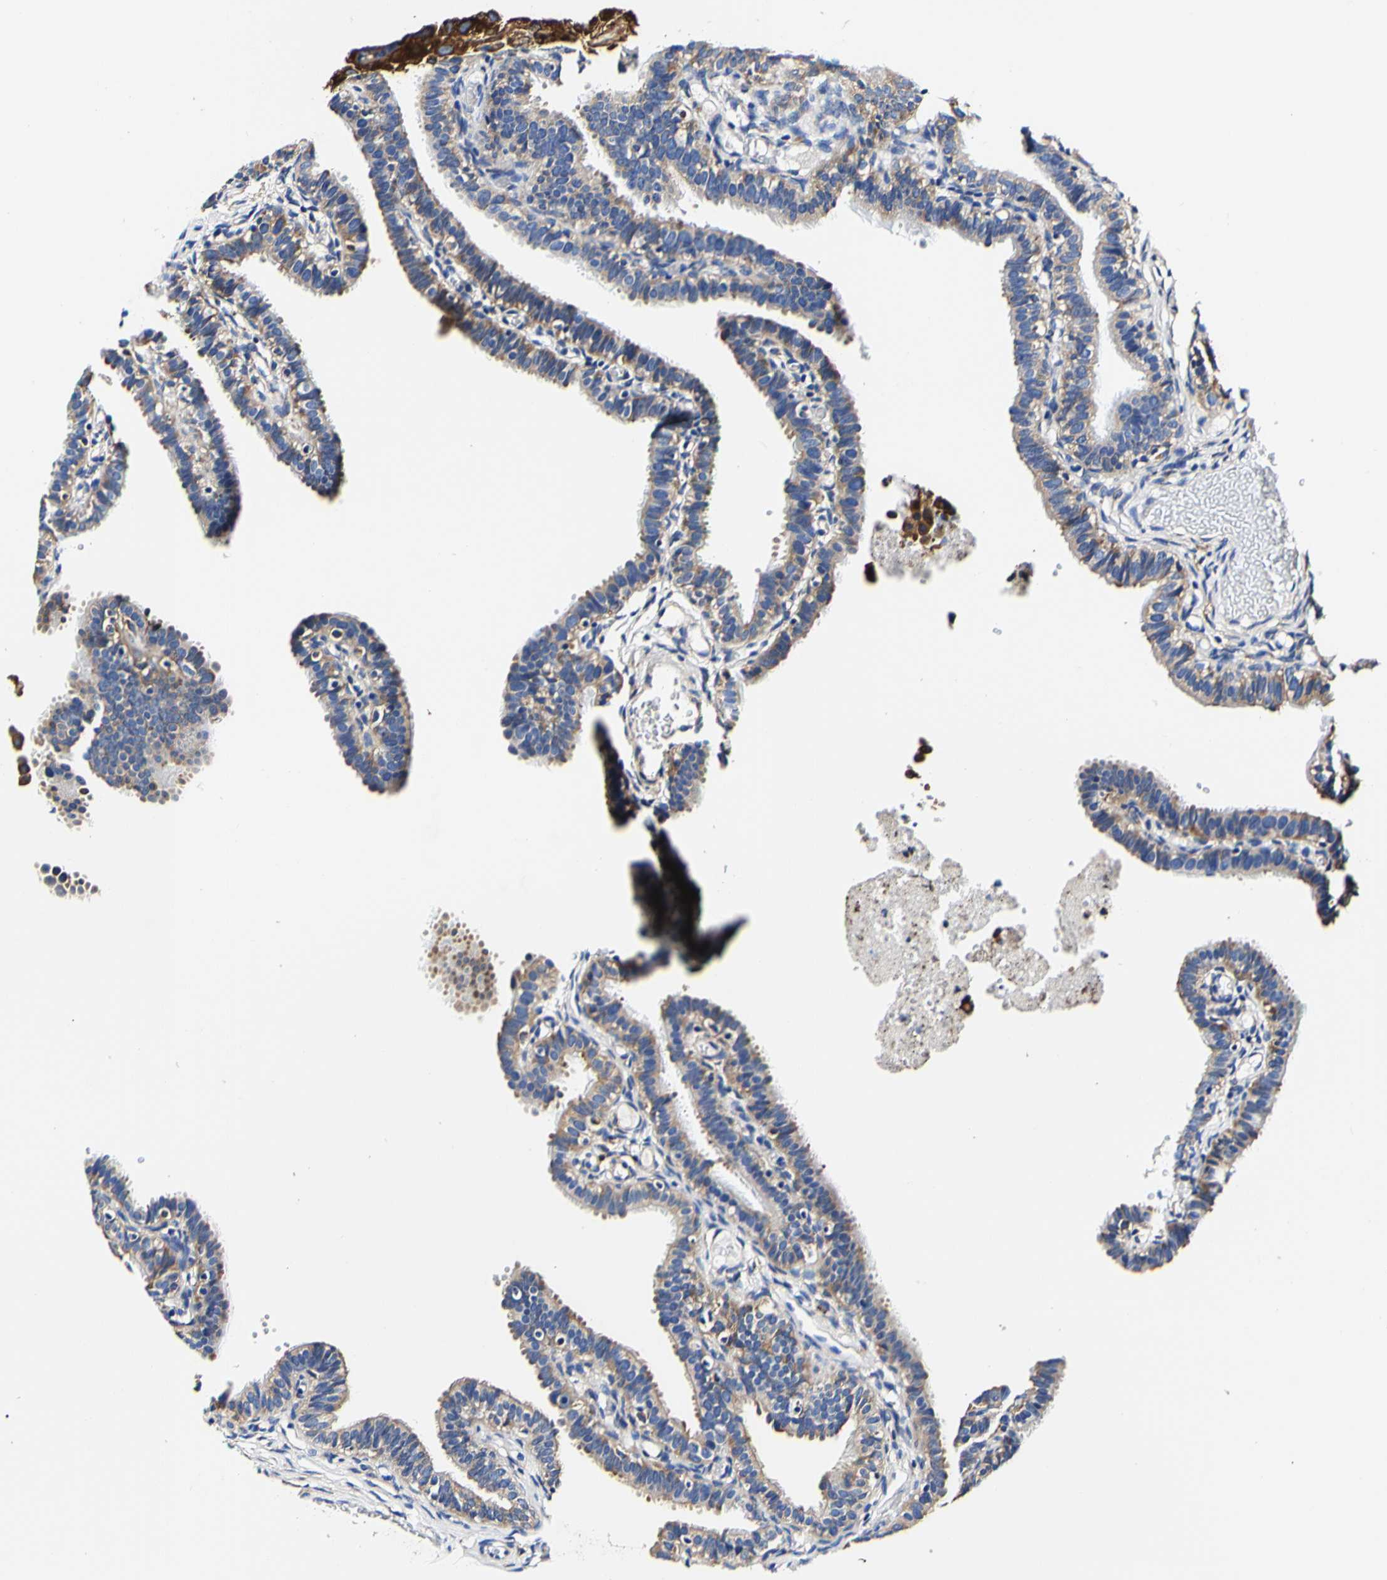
{"staining": {"intensity": "moderate", "quantity": ">75%", "location": "cytoplasmic/membranous"}, "tissue": "fallopian tube", "cell_type": "Glandular cells", "image_type": "normal", "snomed": [{"axis": "morphology", "description": "Normal tissue, NOS"}, {"axis": "topography", "description": "Fallopian tube"}, {"axis": "topography", "description": "Placenta"}], "caption": "This micrograph demonstrates immunohistochemistry staining of unremarkable human fallopian tube, with medium moderate cytoplasmic/membranous expression in about >75% of glandular cells.", "gene": "P4HB", "patient": {"sex": "female", "age": 34}}